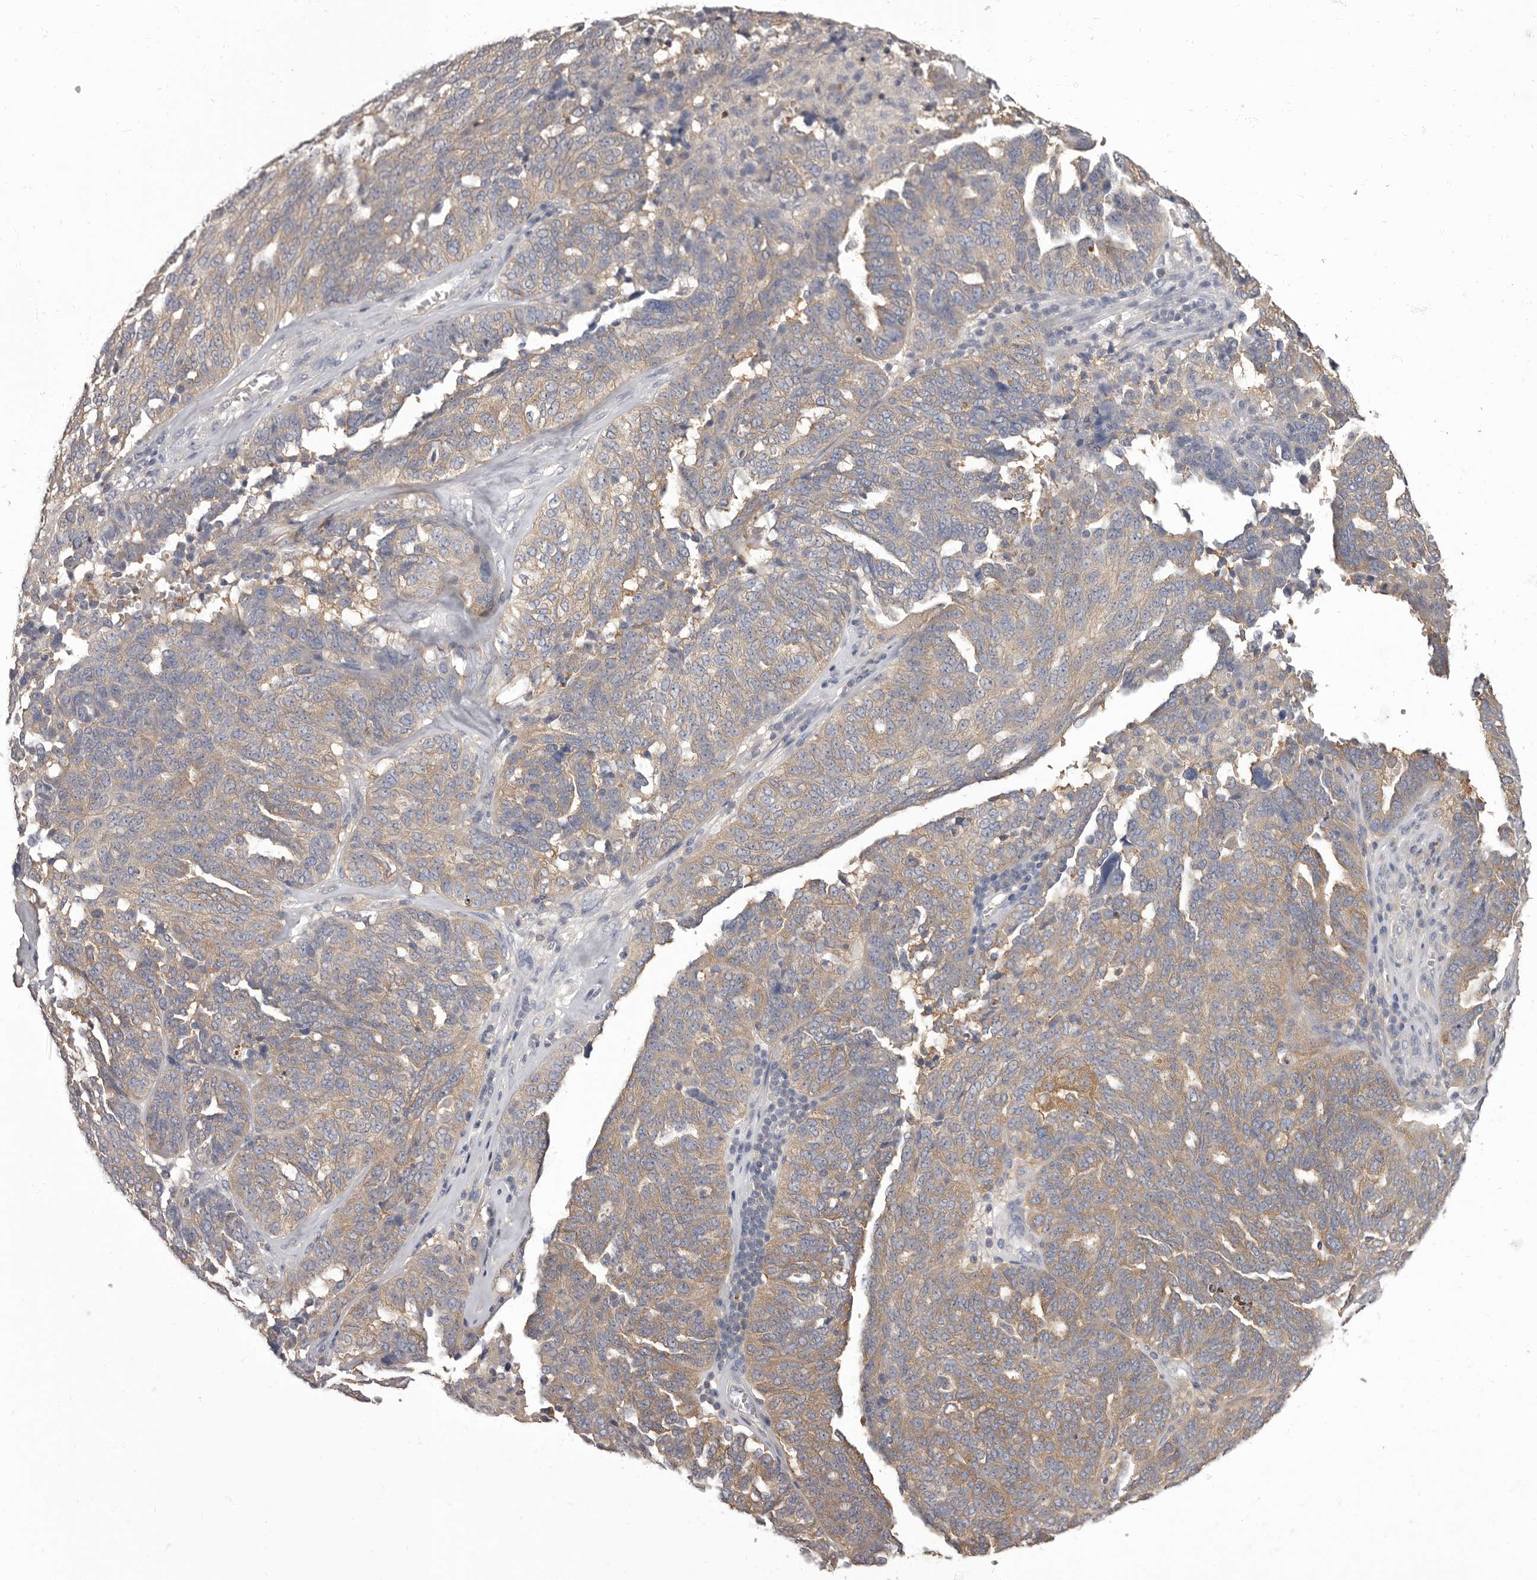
{"staining": {"intensity": "weak", "quantity": ">75%", "location": "cytoplasmic/membranous"}, "tissue": "ovarian cancer", "cell_type": "Tumor cells", "image_type": "cancer", "snomed": [{"axis": "morphology", "description": "Cystadenocarcinoma, serous, NOS"}, {"axis": "topography", "description": "Ovary"}], "caption": "Weak cytoplasmic/membranous protein expression is appreciated in about >75% of tumor cells in serous cystadenocarcinoma (ovarian).", "gene": "APEH", "patient": {"sex": "female", "age": 59}}